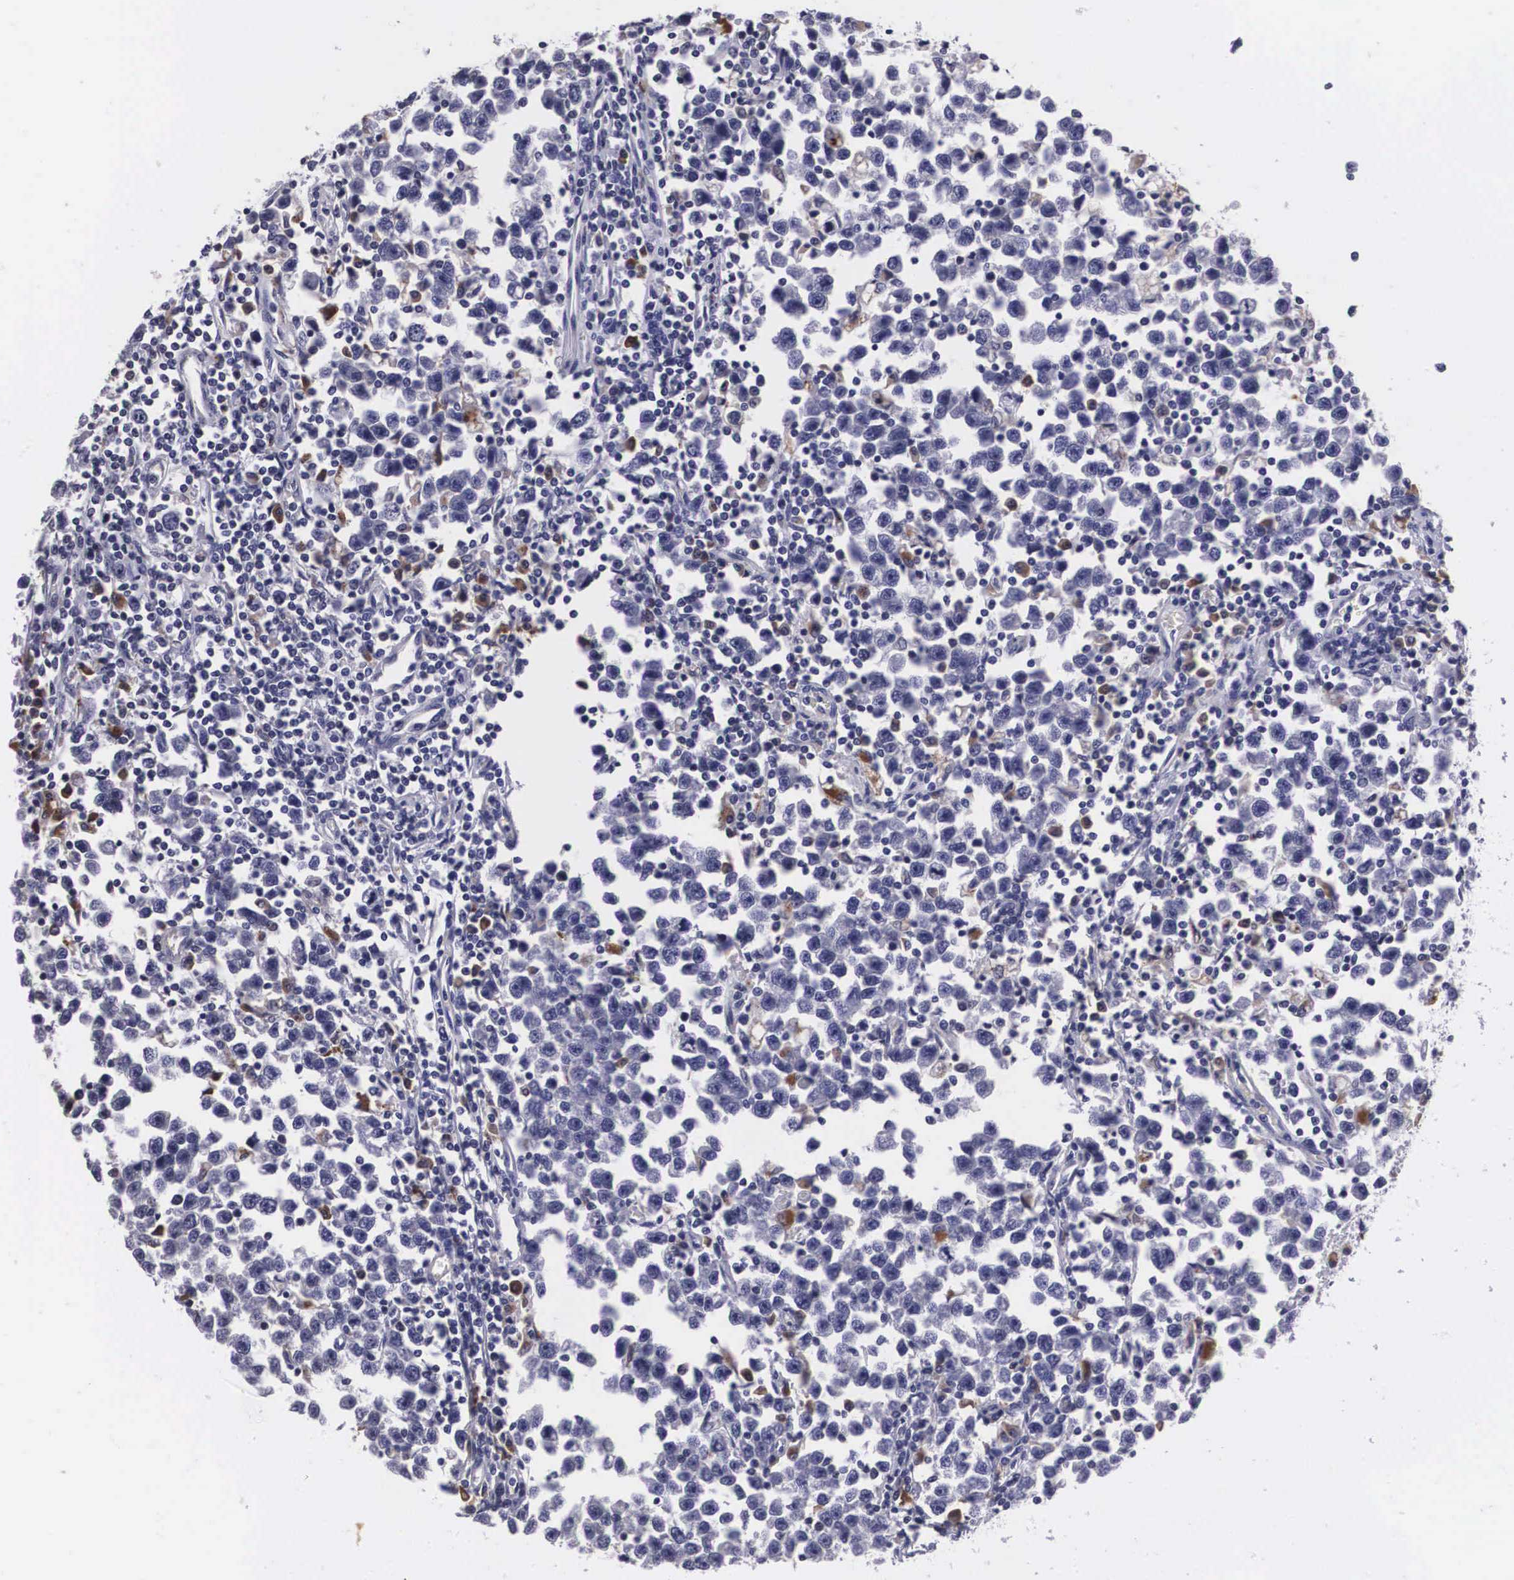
{"staining": {"intensity": "negative", "quantity": "none", "location": "none"}, "tissue": "testis cancer", "cell_type": "Tumor cells", "image_type": "cancer", "snomed": [{"axis": "morphology", "description": "Seminoma, NOS"}, {"axis": "topography", "description": "Testis"}], "caption": "Immunohistochemistry photomicrograph of neoplastic tissue: human testis cancer (seminoma) stained with DAB reveals no significant protein expression in tumor cells. Nuclei are stained in blue.", "gene": "CRELD2", "patient": {"sex": "male", "age": 43}}